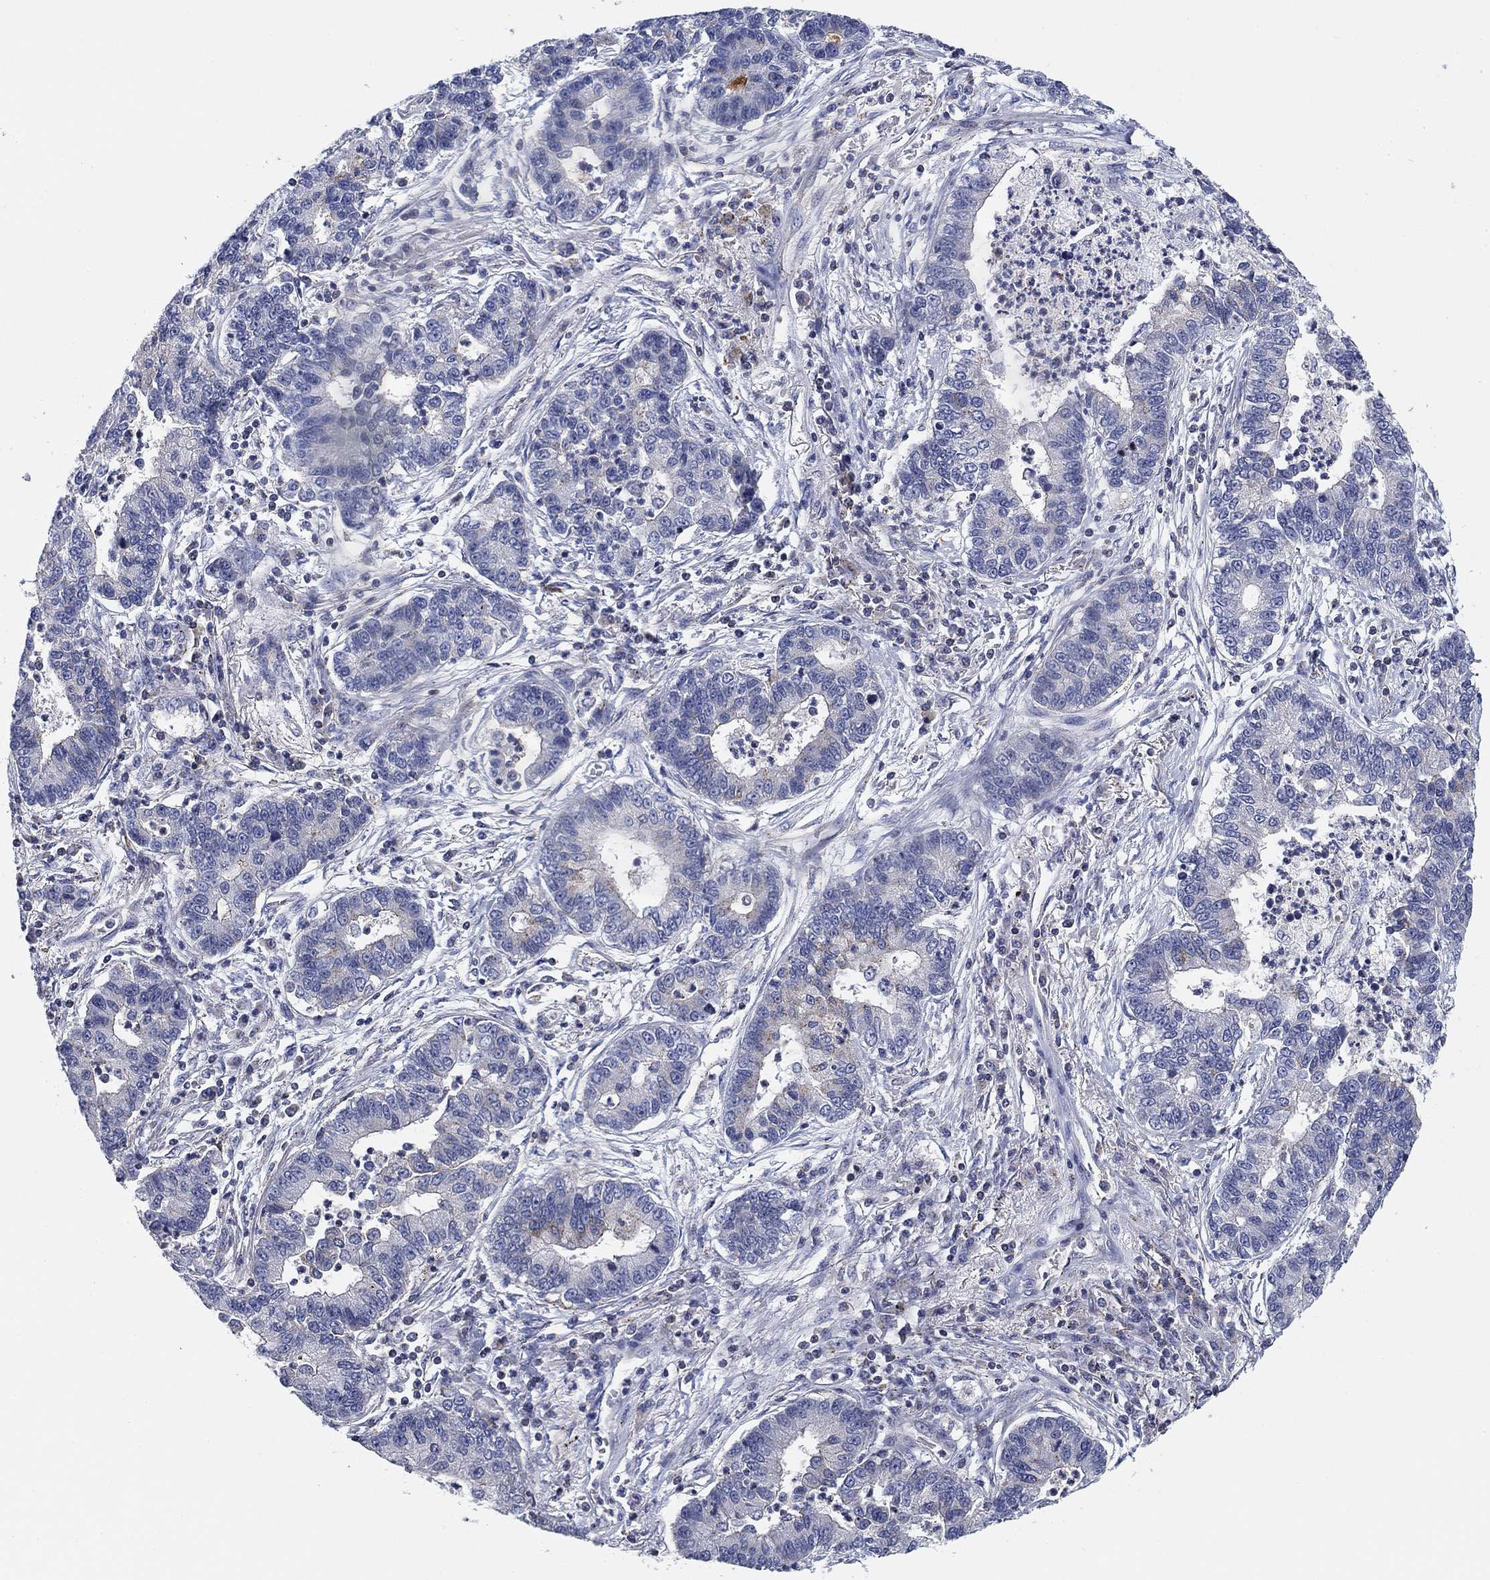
{"staining": {"intensity": "negative", "quantity": "none", "location": "none"}, "tissue": "lung cancer", "cell_type": "Tumor cells", "image_type": "cancer", "snomed": [{"axis": "morphology", "description": "Adenocarcinoma, NOS"}, {"axis": "topography", "description": "Lung"}], "caption": "This histopathology image is of adenocarcinoma (lung) stained with immunohistochemistry (IHC) to label a protein in brown with the nuclei are counter-stained blue. There is no staining in tumor cells.", "gene": "NACAD", "patient": {"sex": "female", "age": 57}}